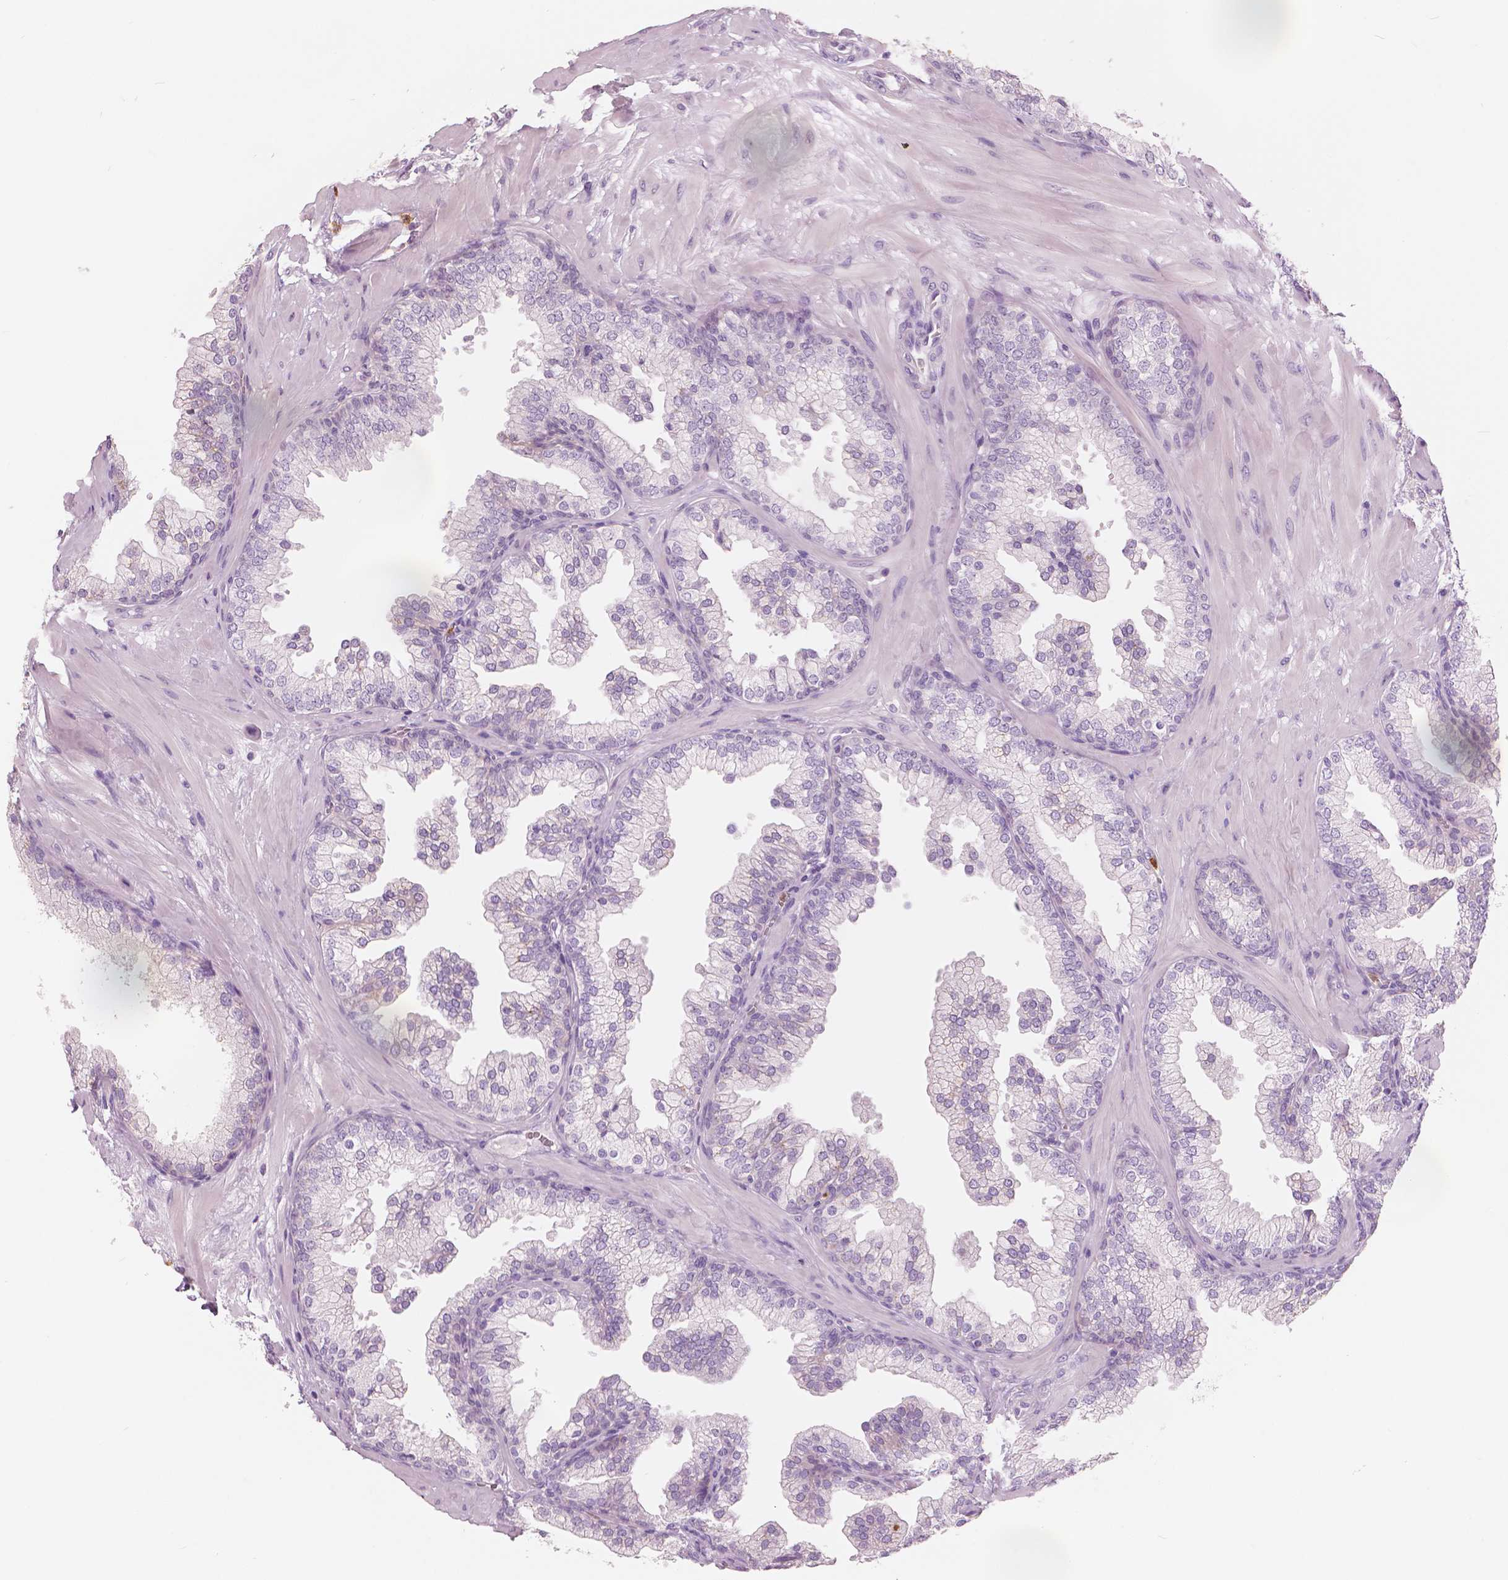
{"staining": {"intensity": "negative", "quantity": "none", "location": "none"}, "tissue": "prostate", "cell_type": "Glandular cells", "image_type": "normal", "snomed": [{"axis": "morphology", "description": "Normal tissue, NOS"}, {"axis": "topography", "description": "Prostate"}, {"axis": "topography", "description": "Peripheral nerve tissue"}], "caption": "A micrograph of prostate stained for a protein shows no brown staining in glandular cells.", "gene": "CXCR2", "patient": {"sex": "male", "age": 61}}